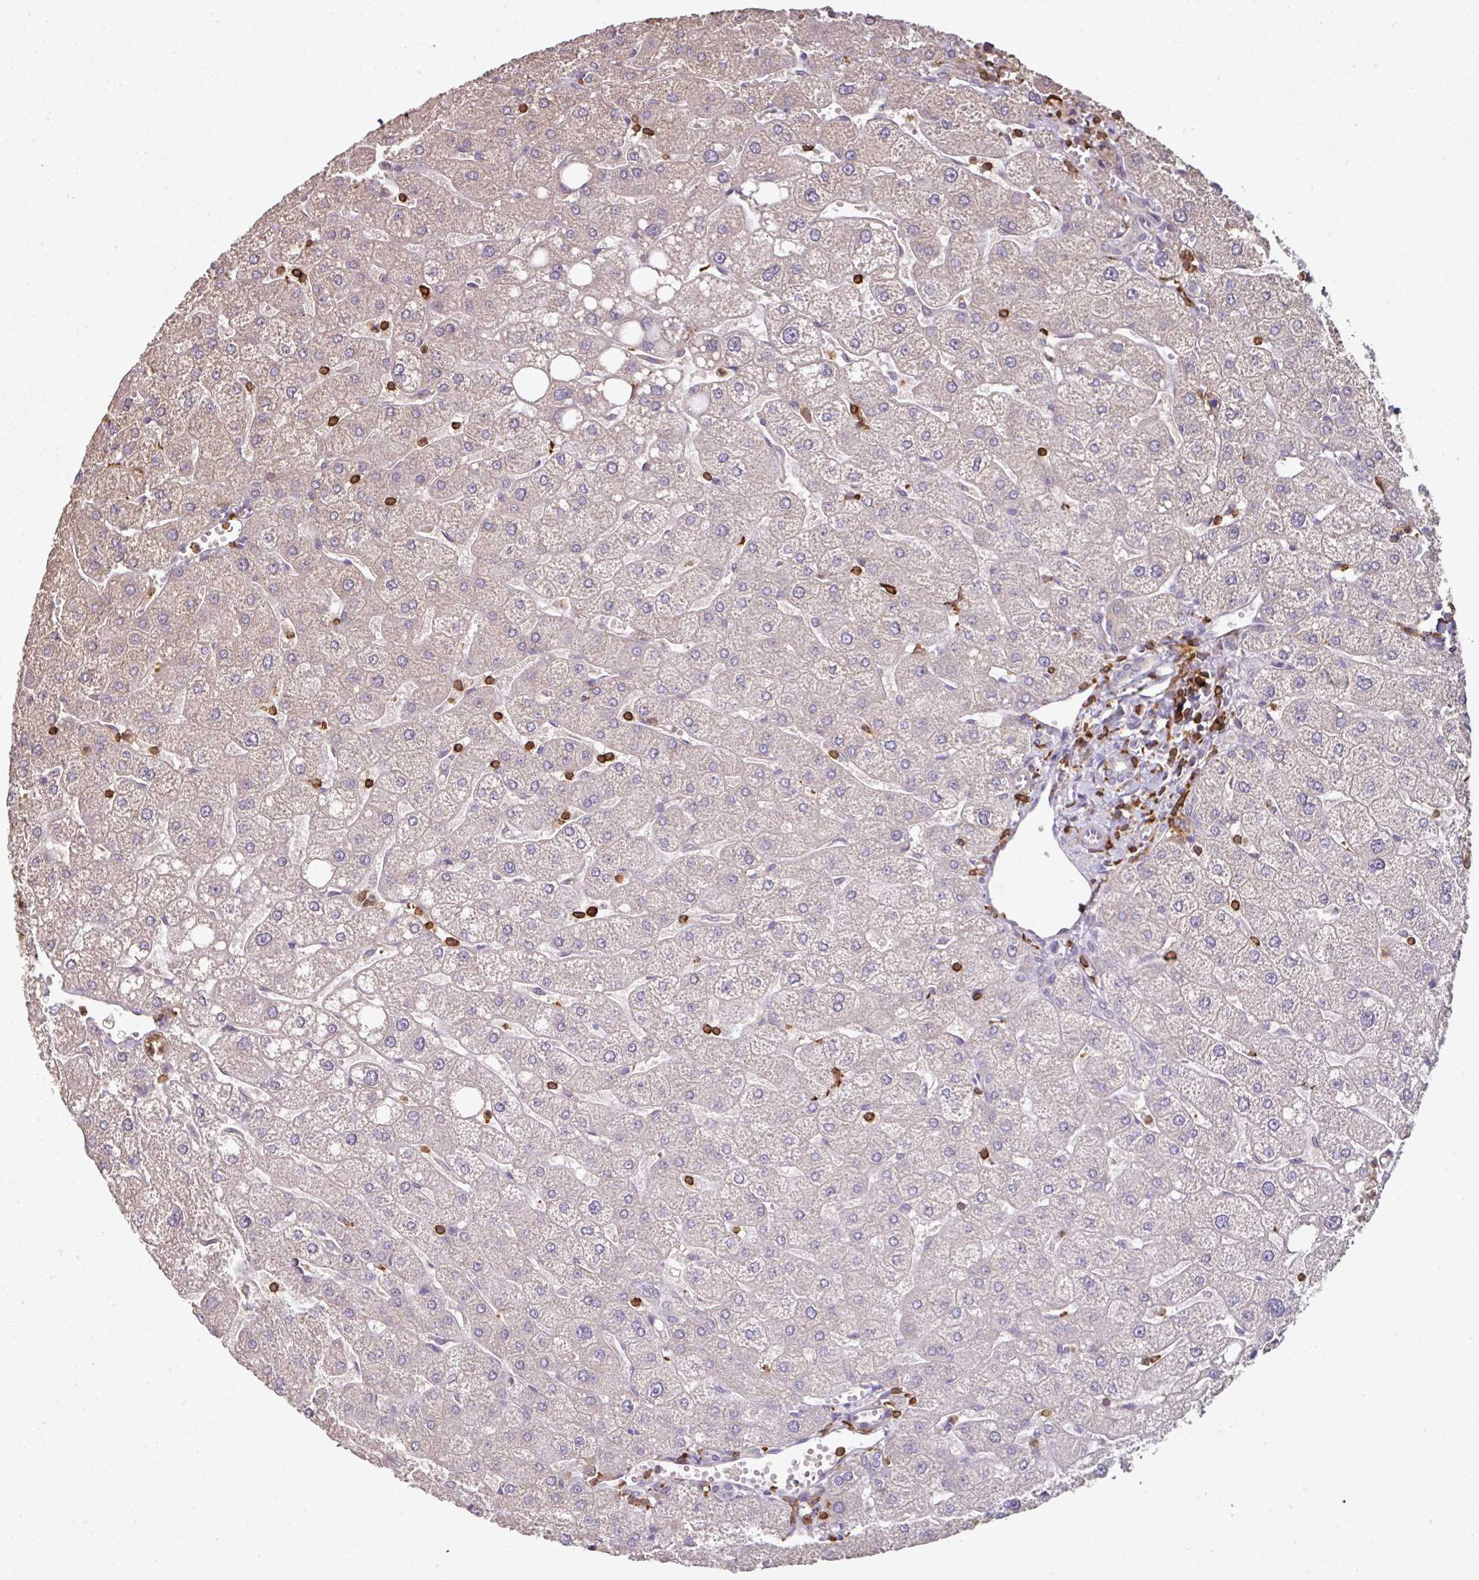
{"staining": {"intensity": "negative", "quantity": "none", "location": "none"}, "tissue": "liver", "cell_type": "Cholangiocytes", "image_type": "normal", "snomed": [{"axis": "morphology", "description": "Normal tissue, NOS"}, {"axis": "topography", "description": "Liver"}], "caption": "This is an immunohistochemistry (IHC) micrograph of normal human liver. There is no staining in cholangiocytes.", "gene": "OLFML2B", "patient": {"sex": "male", "age": 67}}